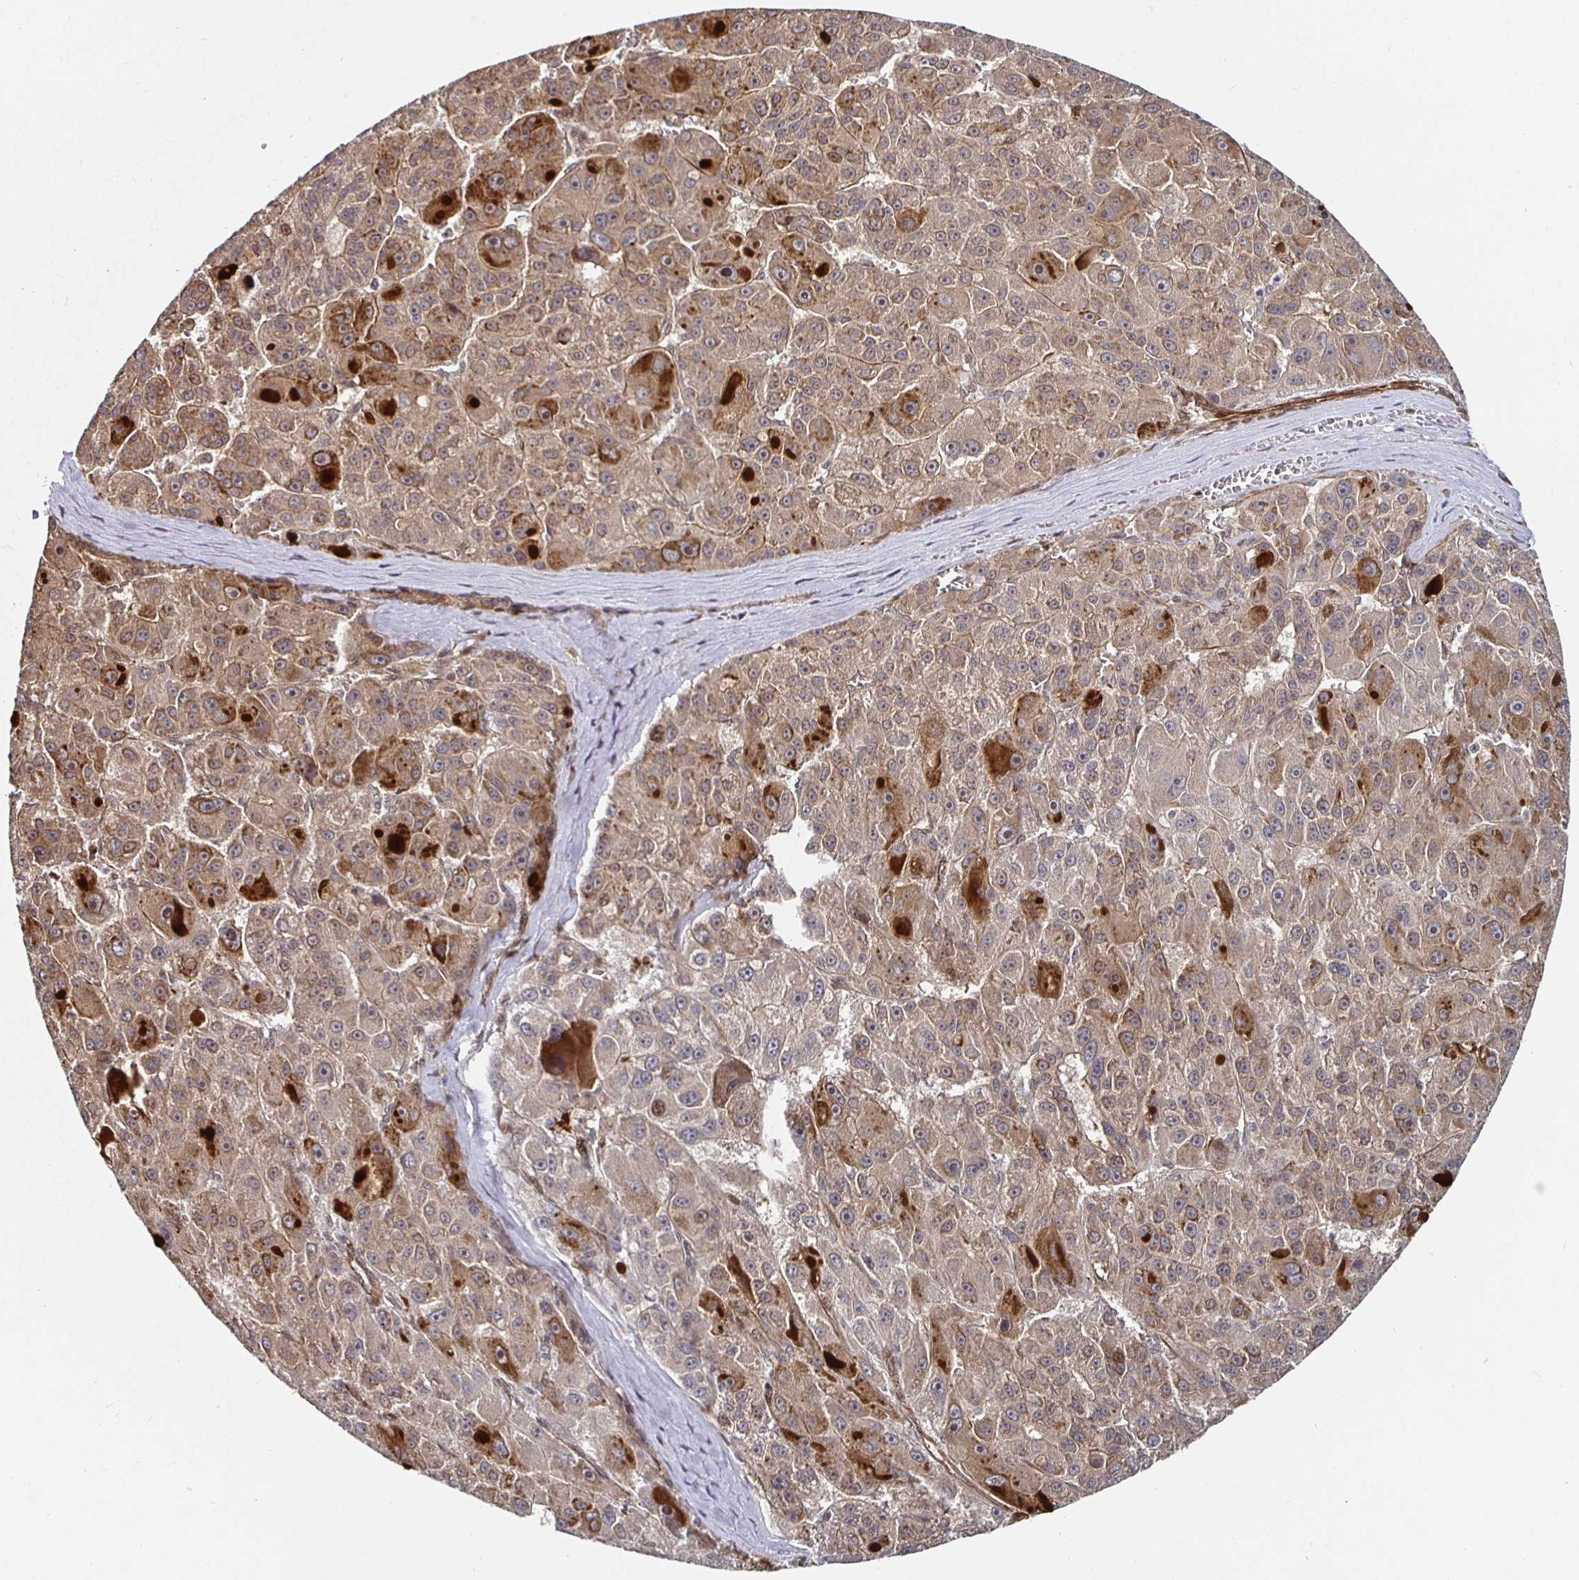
{"staining": {"intensity": "strong", "quantity": "<25%", "location": "cytoplasmic/membranous"}, "tissue": "liver cancer", "cell_type": "Tumor cells", "image_type": "cancer", "snomed": [{"axis": "morphology", "description": "Carcinoma, Hepatocellular, NOS"}, {"axis": "topography", "description": "Liver"}], "caption": "Liver cancer (hepatocellular carcinoma) was stained to show a protein in brown. There is medium levels of strong cytoplasmic/membranous staining in approximately <25% of tumor cells.", "gene": "TBKBP1", "patient": {"sex": "male", "age": 76}}